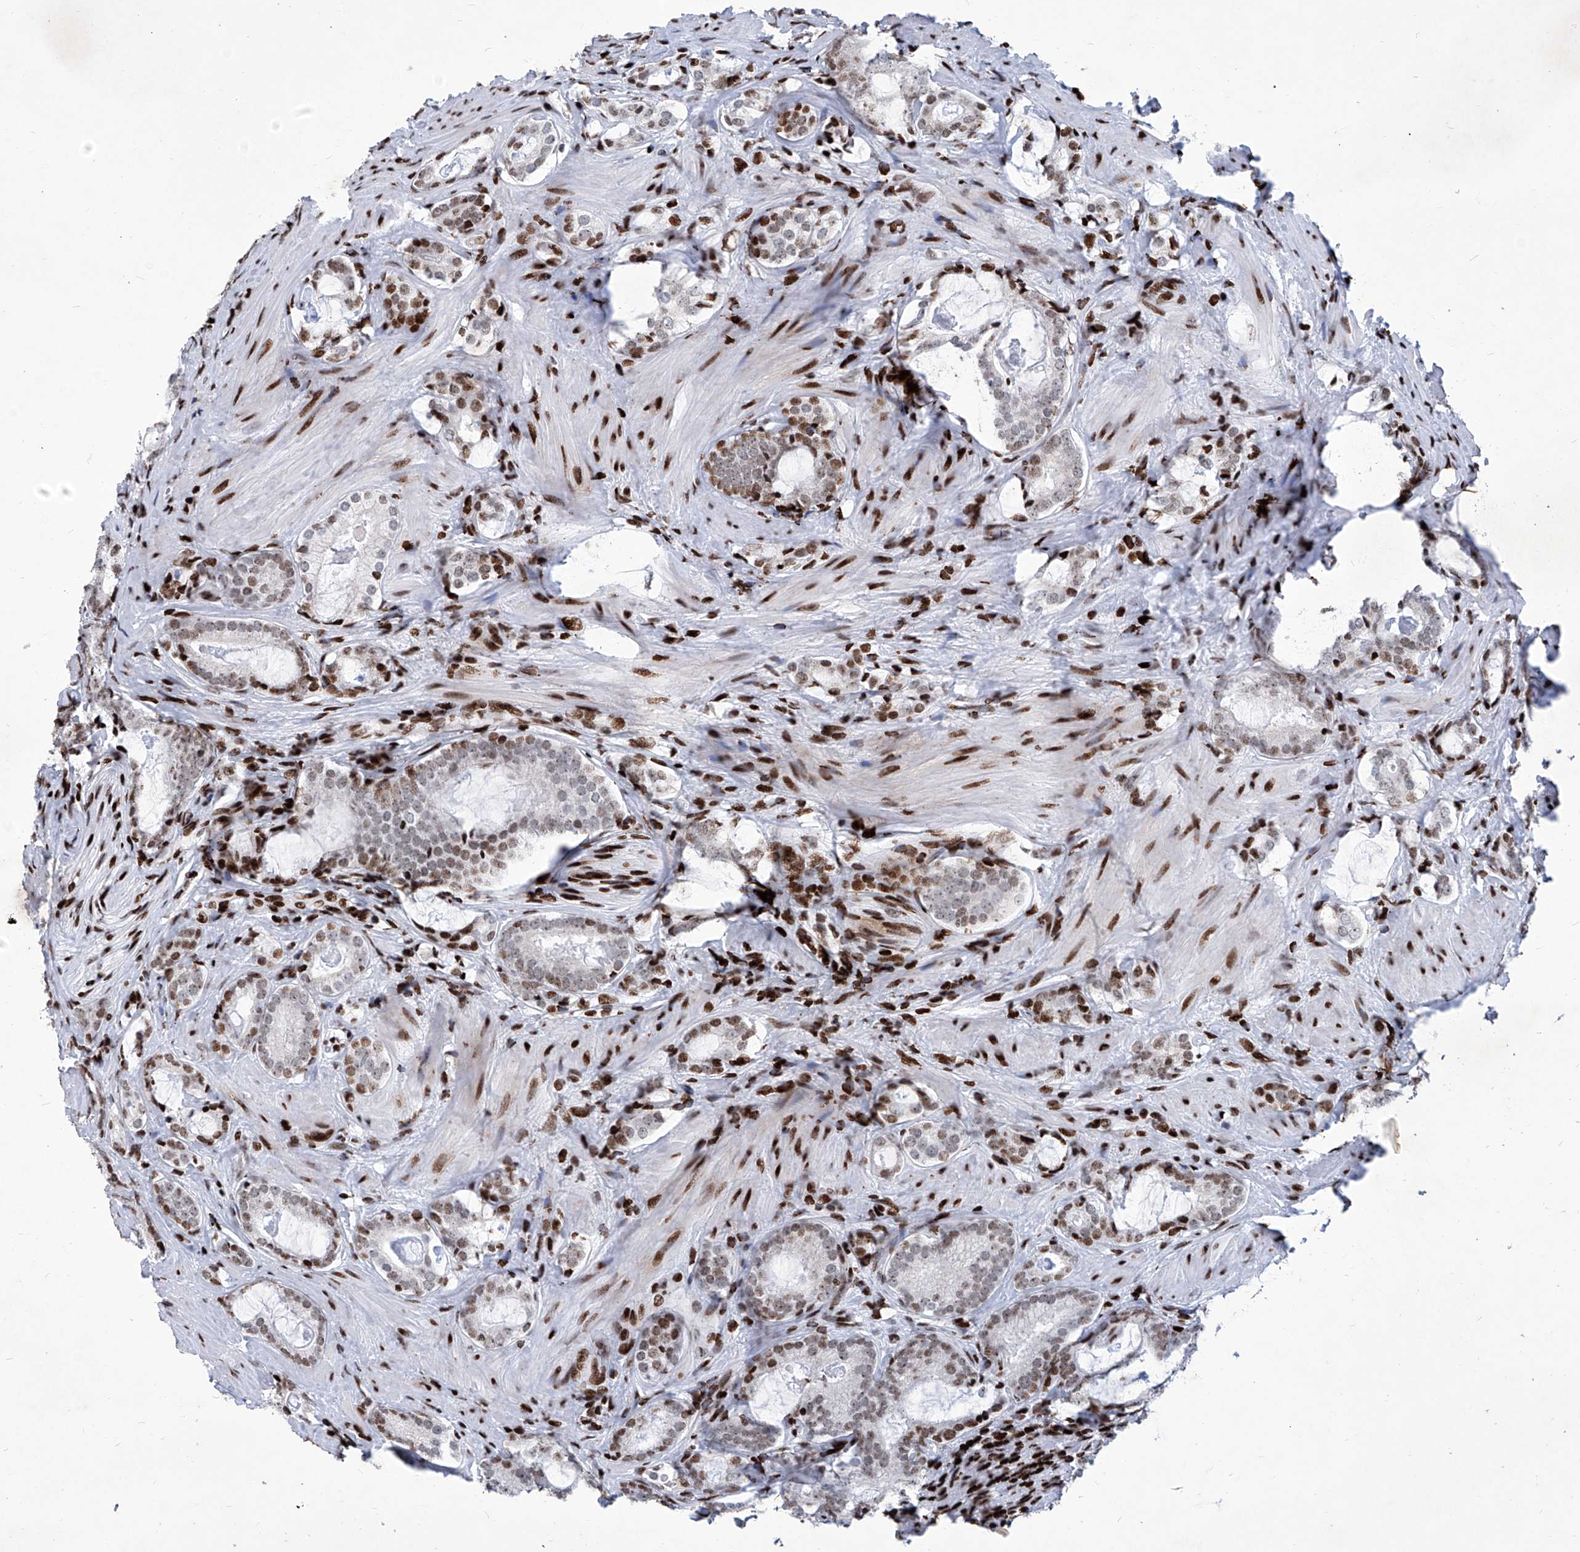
{"staining": {"intensity": "moderate", "quantity": "25%-75%", "location": "nuclear"}, "tissue": "prostate cancer", "cell_type": "Tumor cells", "image_type": "cancer", "snomed": [{"axis": "morphology", "description": "Adenocarcinoma, High grade"}, {"axis": "topography", "description": "Prostate"}], "caption": "Protein expression analysis of prostate cancer exhibits moderate nuclear staining in approximately 25%-75% of tumor cells.", "gene": "HEY2", "patient": {"sex": "male", "age": 63}}